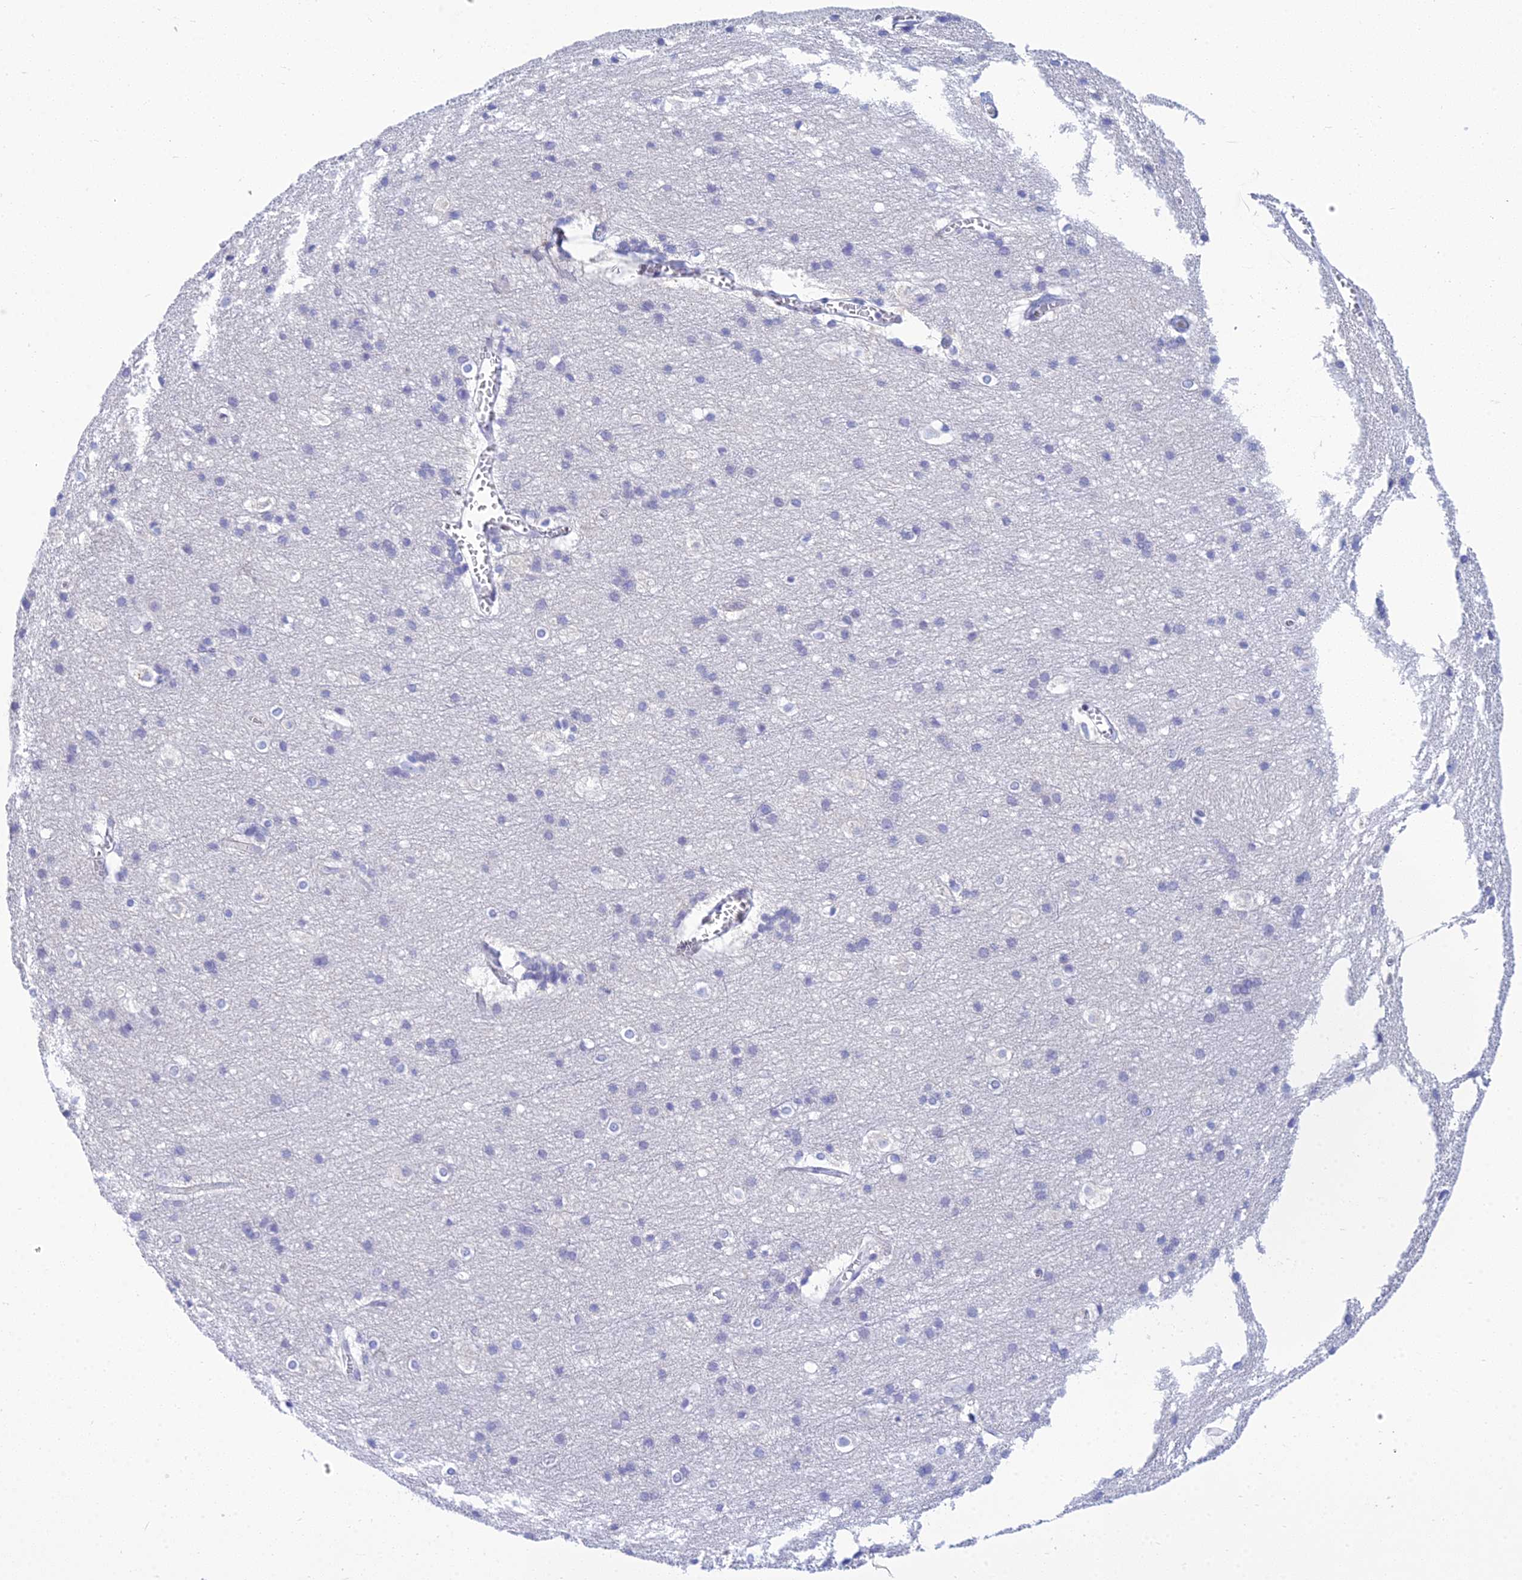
{"staining": {"intensity": "negative", "quantity": "none", "location": "none"}, "tissue": "cerebral cortex", "cell_type": "Endothelial cells", "image_type": "normal", "snomed": [{"axis": "morphology", "description": "Normal tissue, NOS"}, {"axis": "topography", "description": "Cerebral cortex"}], "caption": "Immunohistochemistry micrograph of normal cerebral cortex stained for a protein (brown), which demonstrates no expression in endothelial cells.", "gene": "ZMIZ1", "patient": {"sex": "male", "age": 54}}